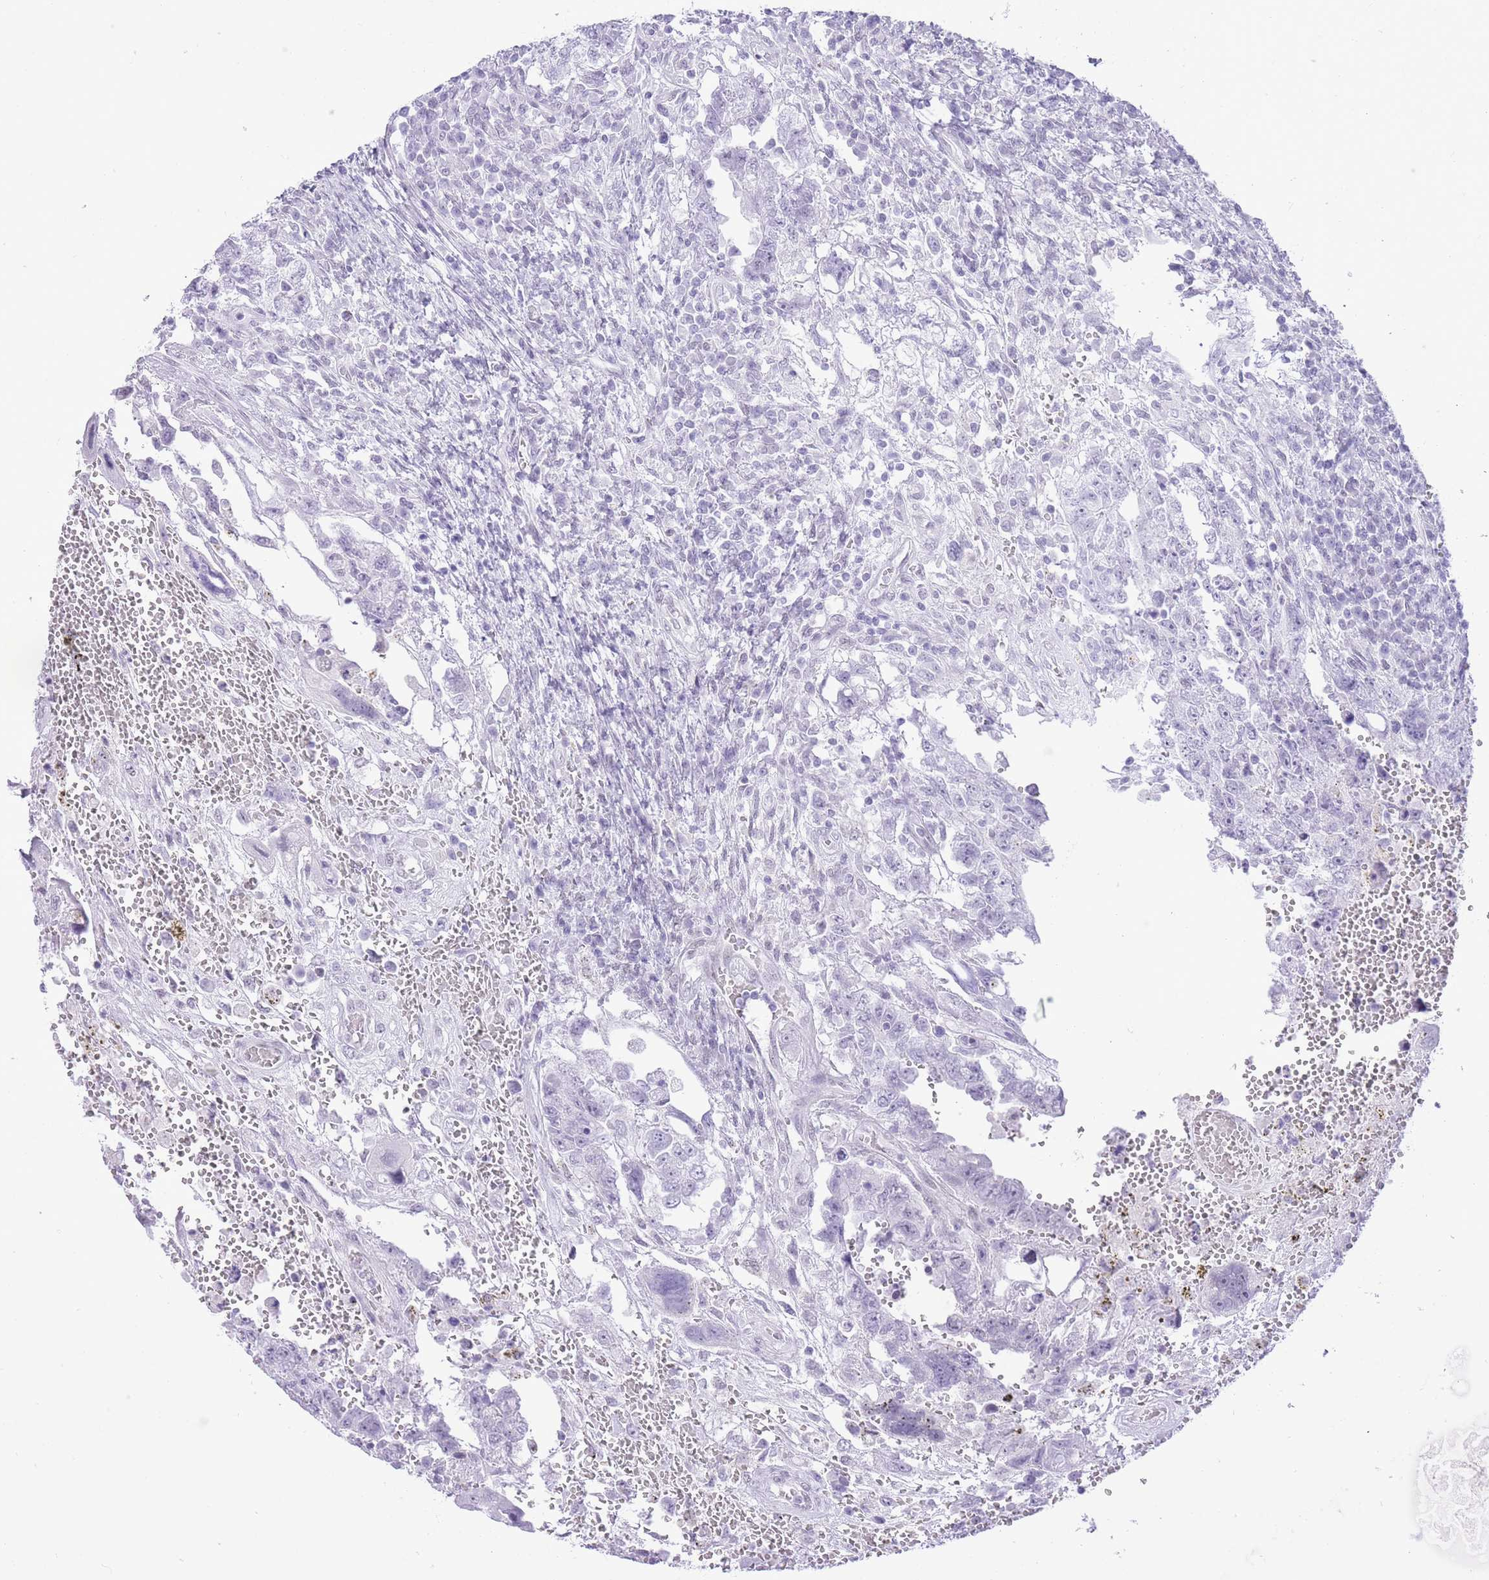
{"staining": {"intensity": "negative", "quantity": "none", "location": "none"}, "tissue": "testis cancer", "cell_type": "Tumor cells", "image_type": "cancer", "snomed": [{"axis": "morphology", "description": "Carcinoma, Embryonal, NOS"}, {"axis": "topography", "description": "Testis"}], "caption": "This is a micrograph of immunohistochemistry staining of testis embryonal carcinoma, which shows no positivity in tumor cells.", "gene": "ZBED5", "patient": {"sex": "male", "age": 26}}